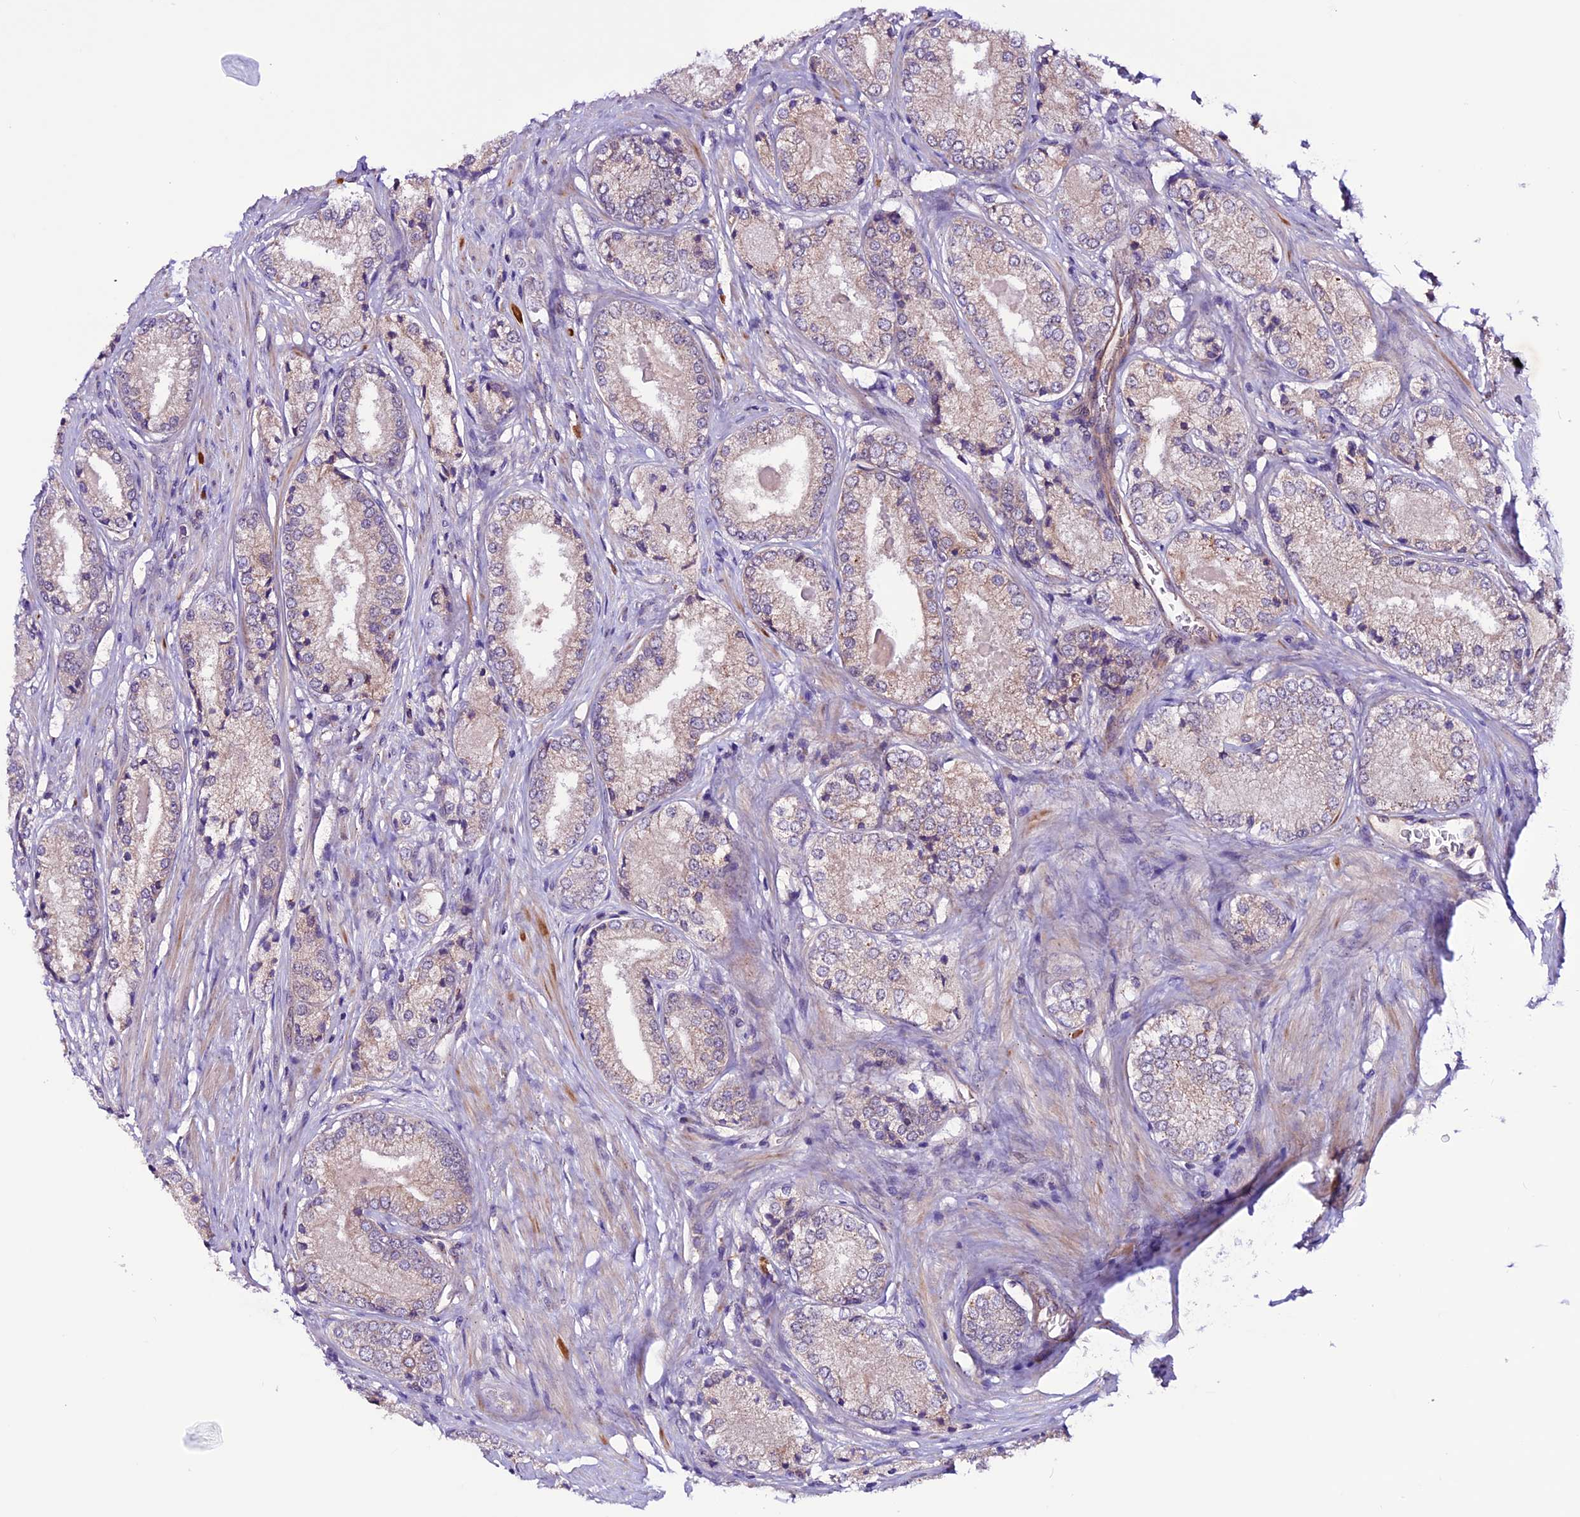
{"staining": {"intensity": "weak", "quantity": "25%-75%", "location": "cytoplasmic/membranous"}, "tissue": "prostate cancer", "cell_type": "Tumor cells", "image_type": "cancer", "snomed": [{"axis": "morphology", "description": "Adenocarcinoma, Low grade"}, {"axis": "topography", "description": "Prostate"}], "caption": "There is low levels of weak cytoplasmic/membranous positivity in tumor cells of prostate adenocarcinoma (low-grade), as demonstrated by immunohistochemical staining (brown color).", "gene": "RINL", "patient": {"sex": "male", "age": 68}}